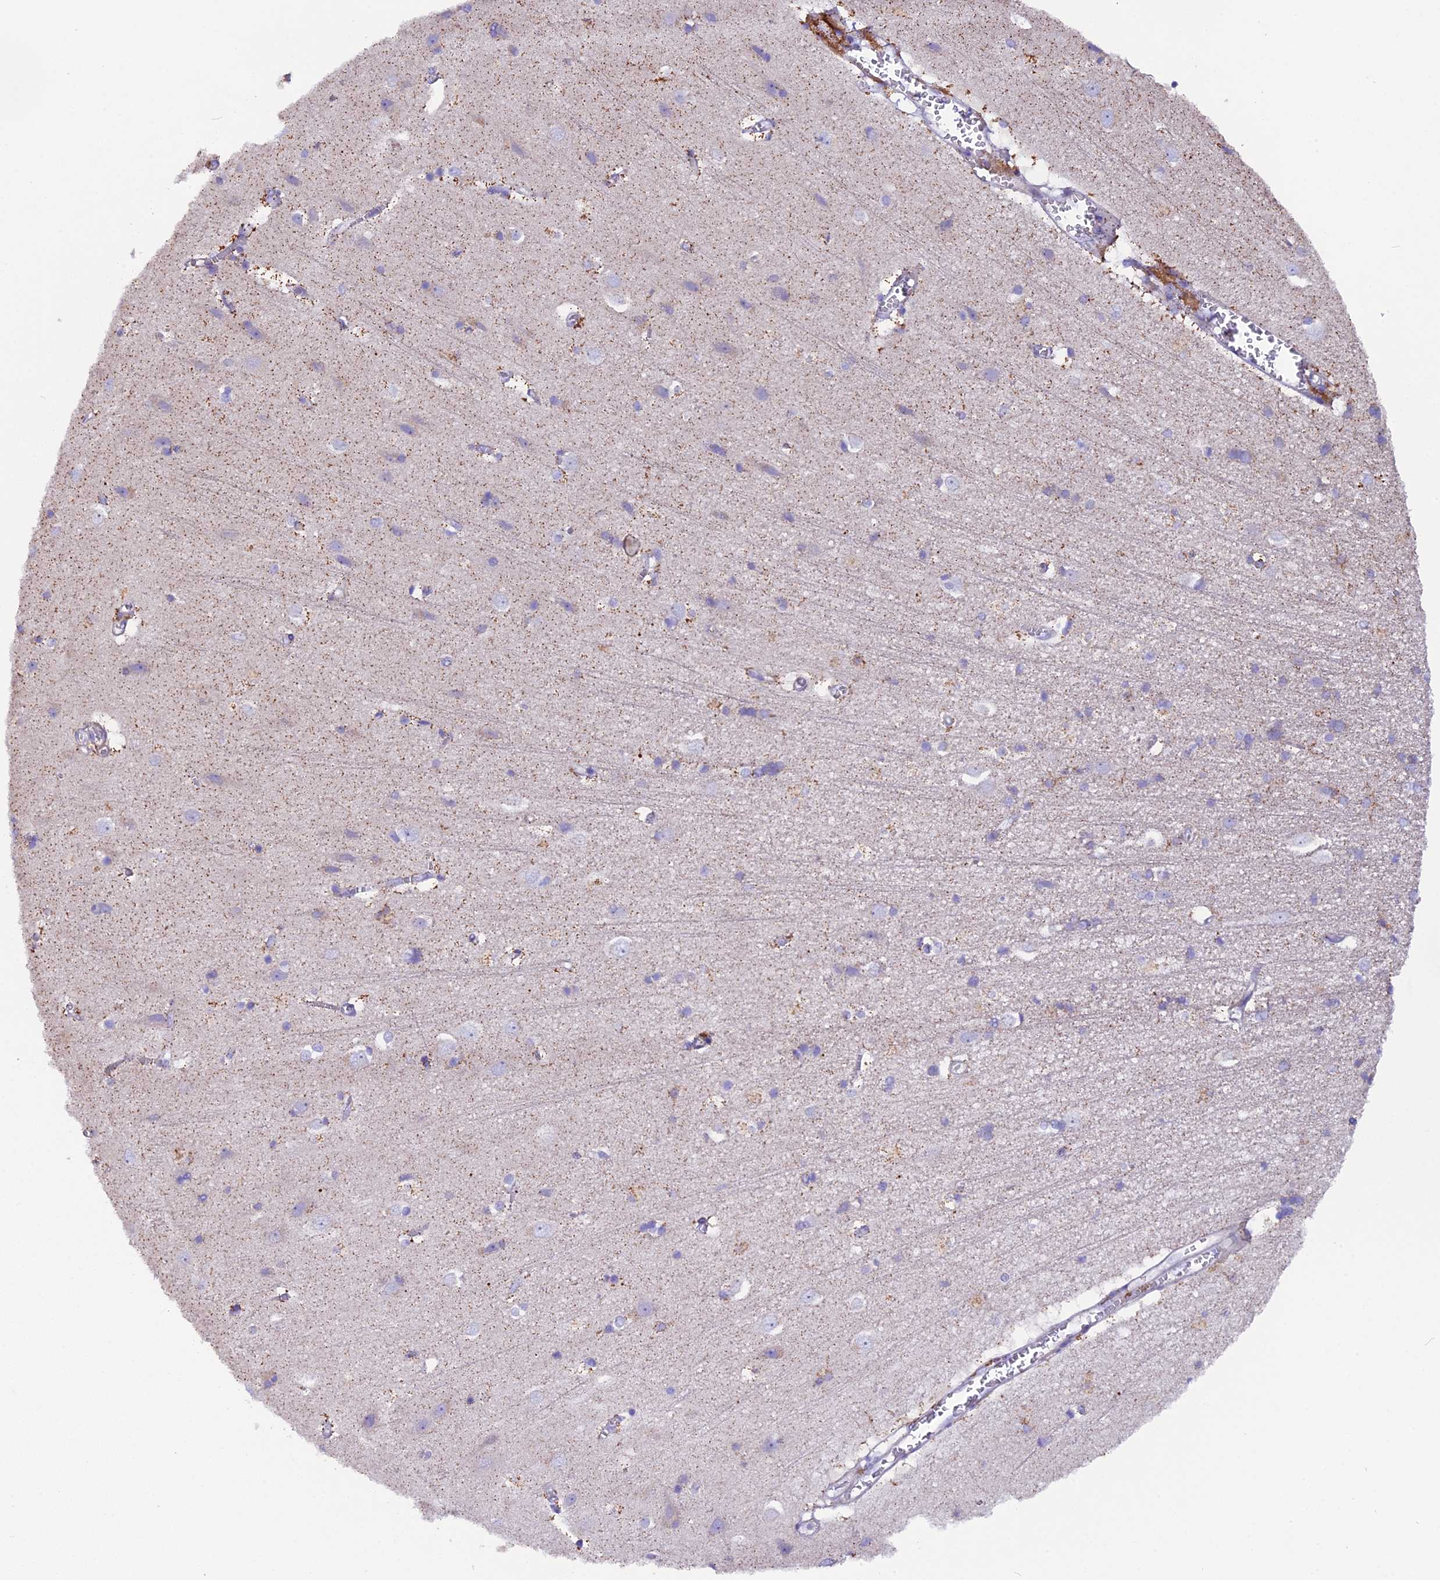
{"staining": {"intensity": "negative", "quantity": "none", "location": "none"}, "tissue": "cerebral cortex", "cell_type": "Endothelial cells", "image_type": "normal", "snomed": [{"axis": "morphology", "description": "Normal tissue, NOS"}, {"axis": "topography", "description": "Cerebral cortex"}], "caption": "Immunohistochemistry (IHC) image of benign cerebral cortex stained for a protein (brown), which demonstrates no staining in endothelial cells. Brightfield microscopy of immunohistochemistry (IHC) stained with DAB (brown) and hematoxylin (blue), captured at high magnification.", "gene": "PIGU", "patient": {"sex": "male", "age": 54}}